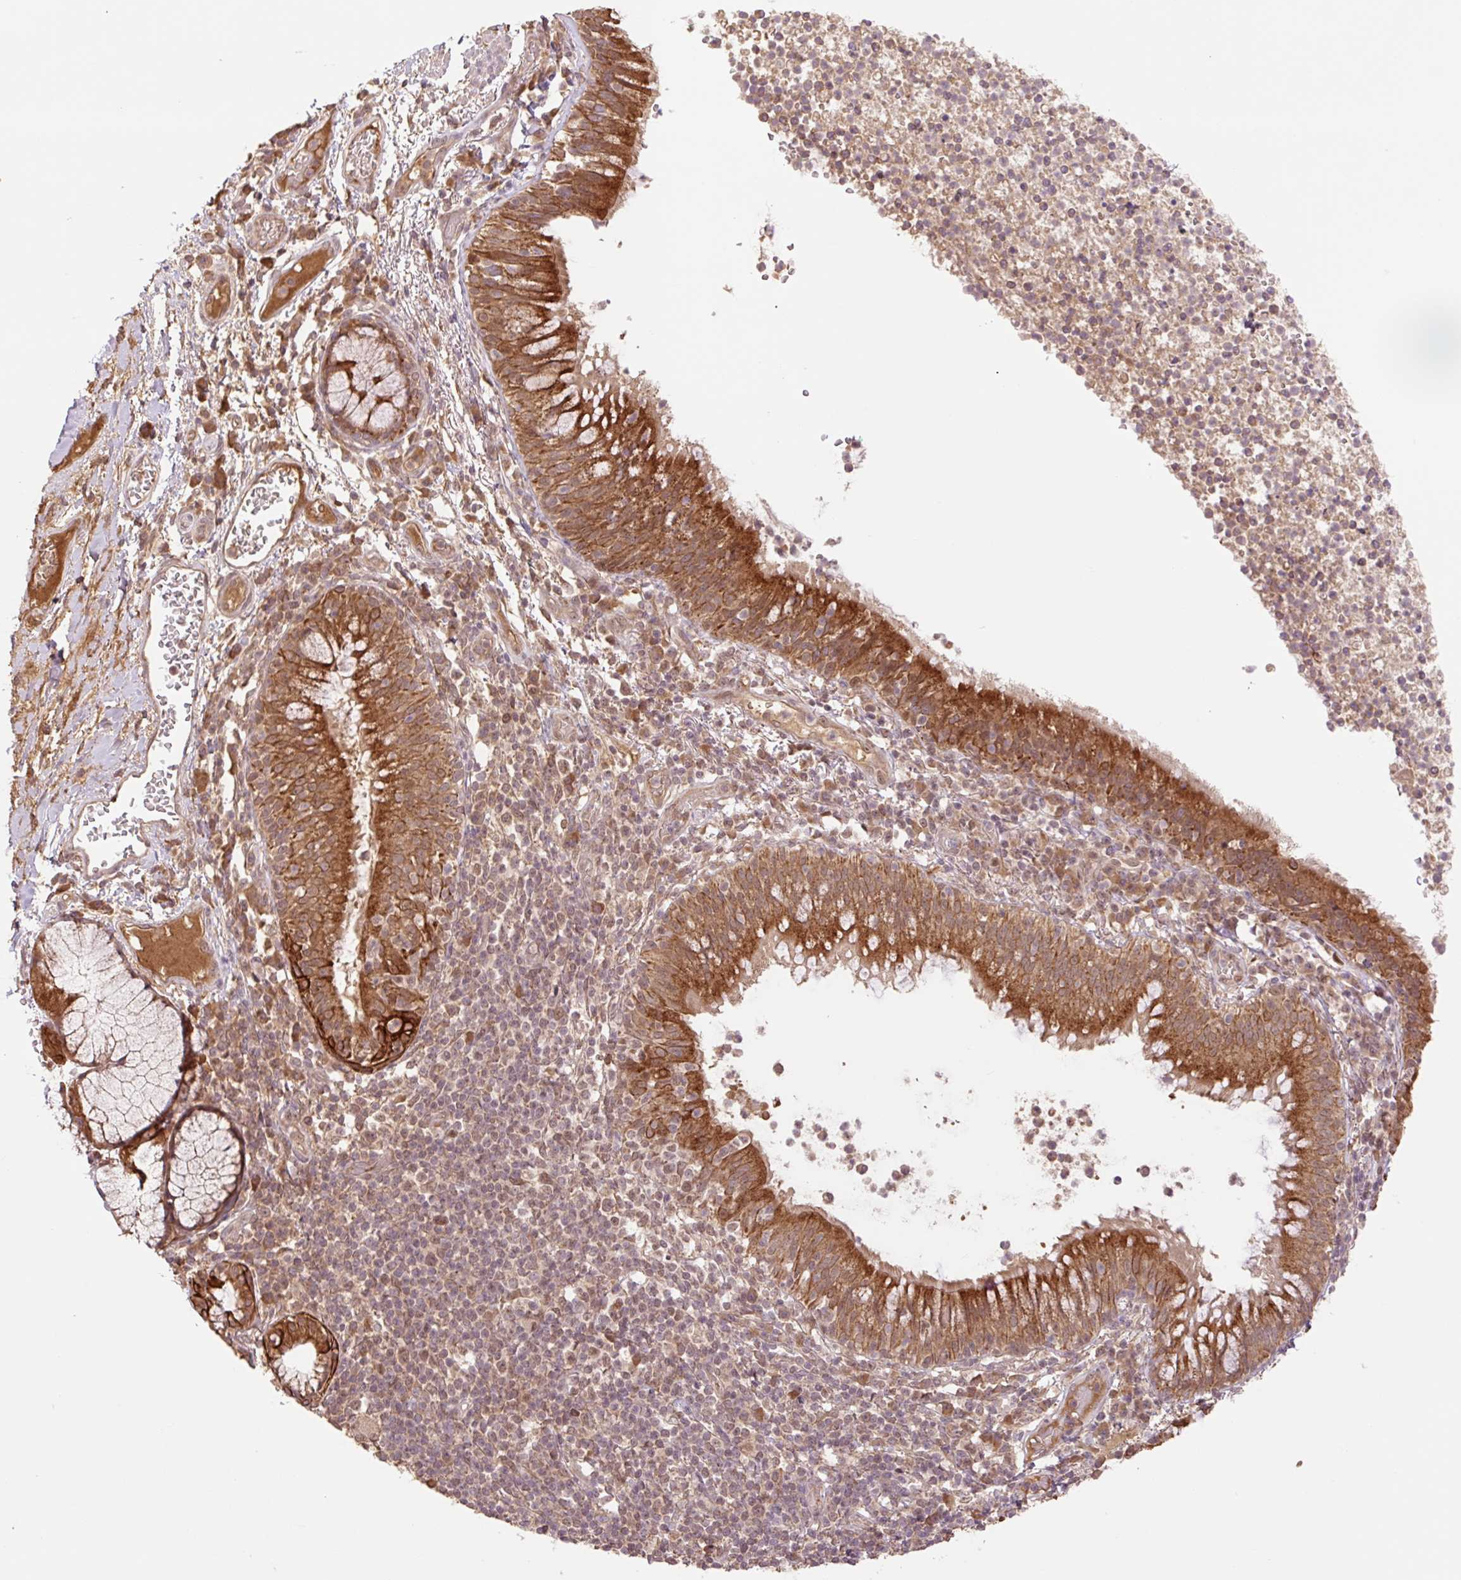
{"staining": {"intensity": "strong", "quantity": ">75%", "location": "cytoplasmic/membranous"}, "tissue": "bronchus", "cell_type": "Respiratory epithelial cells", "image_type": "normal", "snomed": [{"axis": "morphology", "description": "Normal tissue, NOS"}, {"axis": "topography", "description": "Cartilage tissue"}, {"axis": "topography", "description": "Bronchus"}], "caption": "Brown immunohistochemical staining in unremarkable bronchus shows strong cytoplasmic/membranous expression in about >75% of respiratory epithelial cells.", "gene": "YJU2B", "patient": {"sex": "male", "age": 56}}